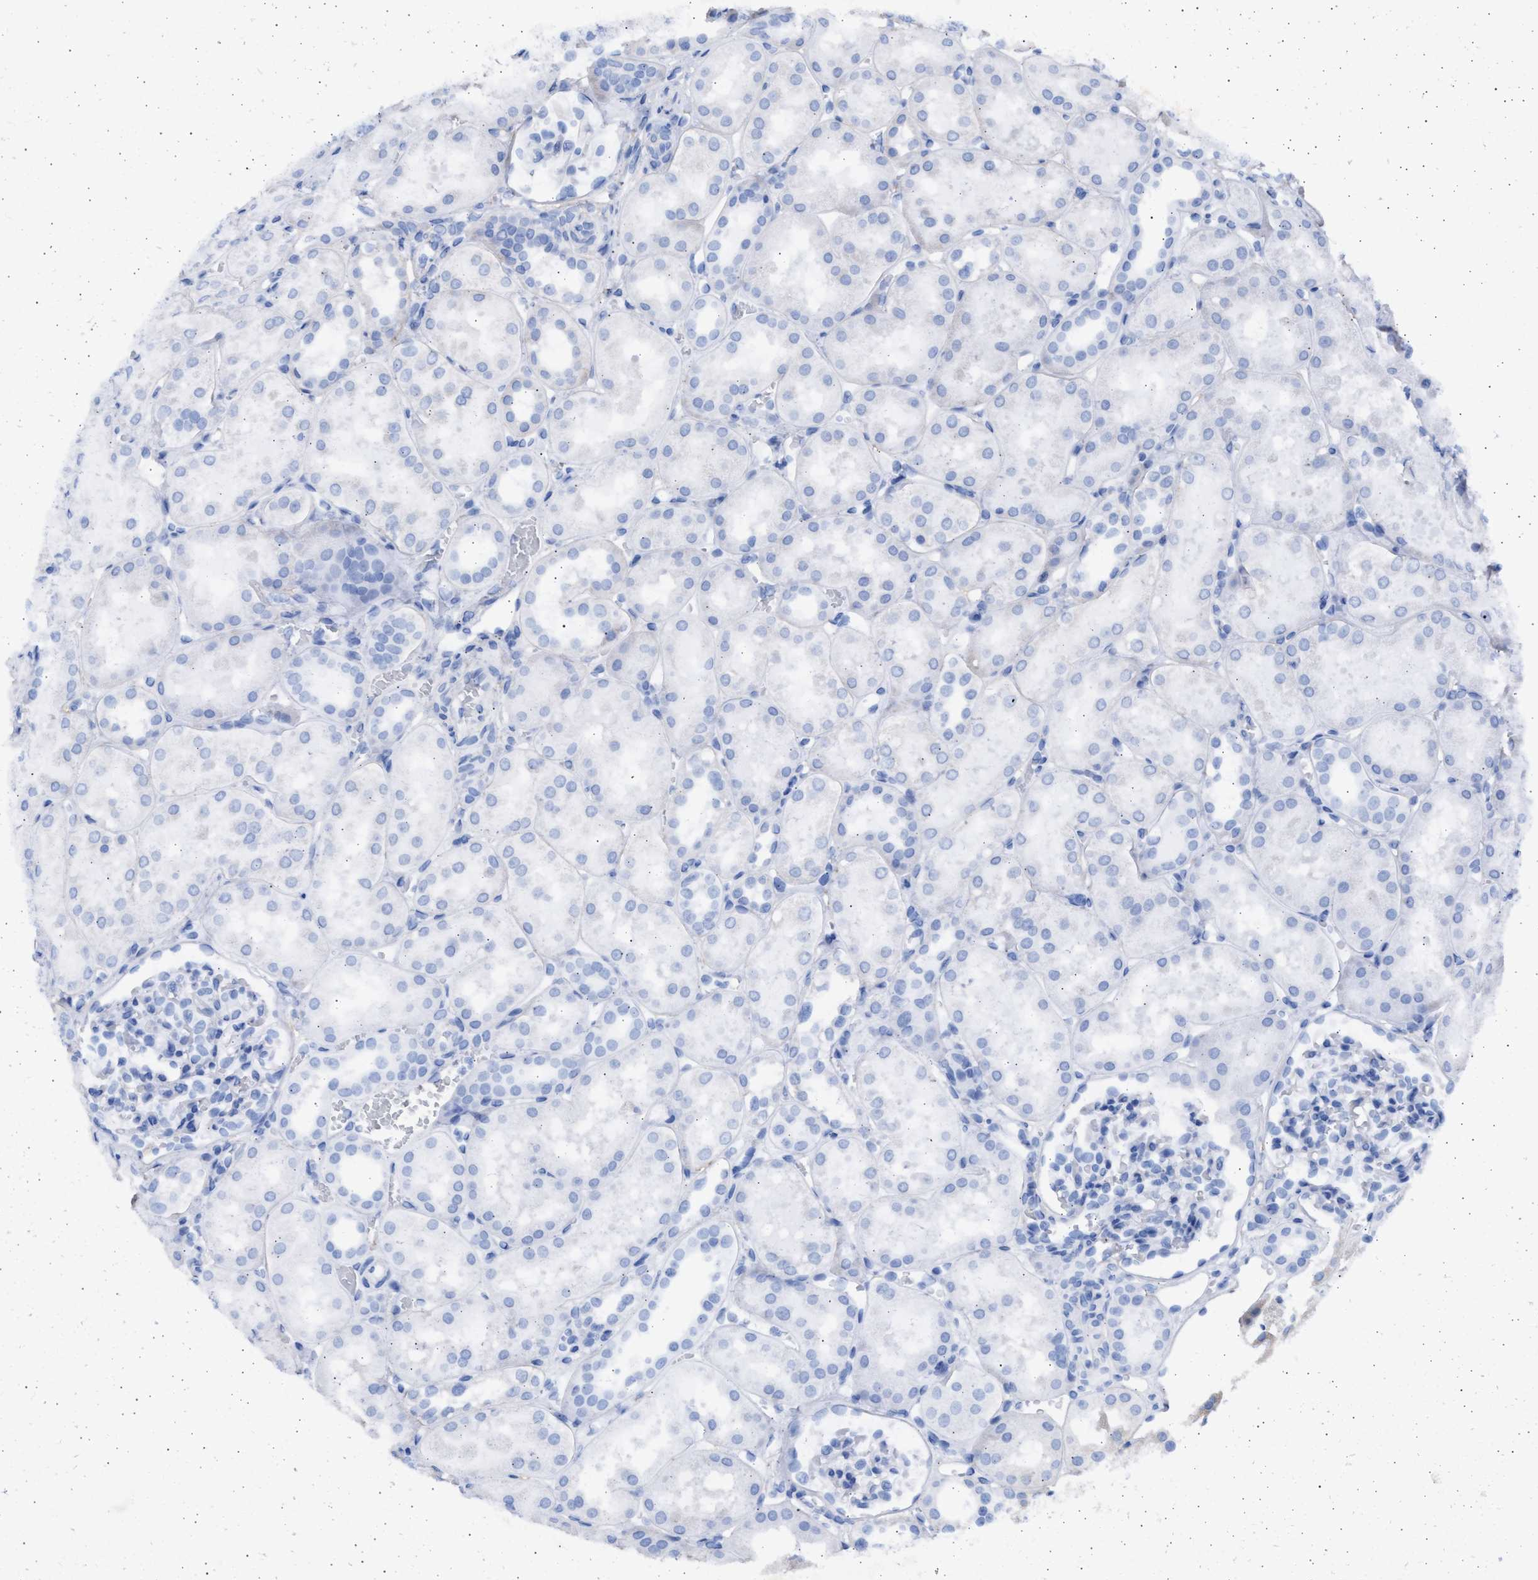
{"staining": {"intensity": "weak", "quantity": "<25%", "location": "cytoplasmic/membranous"}, "tissue": "kidney", "cell_type": "Cells in glomeruli", "image_type": "normal", "snomed": [{"axis": "morphology", "description": "Normal tissue, NOS"}, {"axis": "topography", "description": "Kidney"}, {"axis": "topography", "description": "Urinary bladder"}], "caption": "Protein analysis of benign kidney shows no significant staining in cells in glomeruli. (DAB immunohistochemistry (IHC) with hematoxylin counter stain).", "gene": "NBR1", "patient": {"sex": "male", "age": 16}}